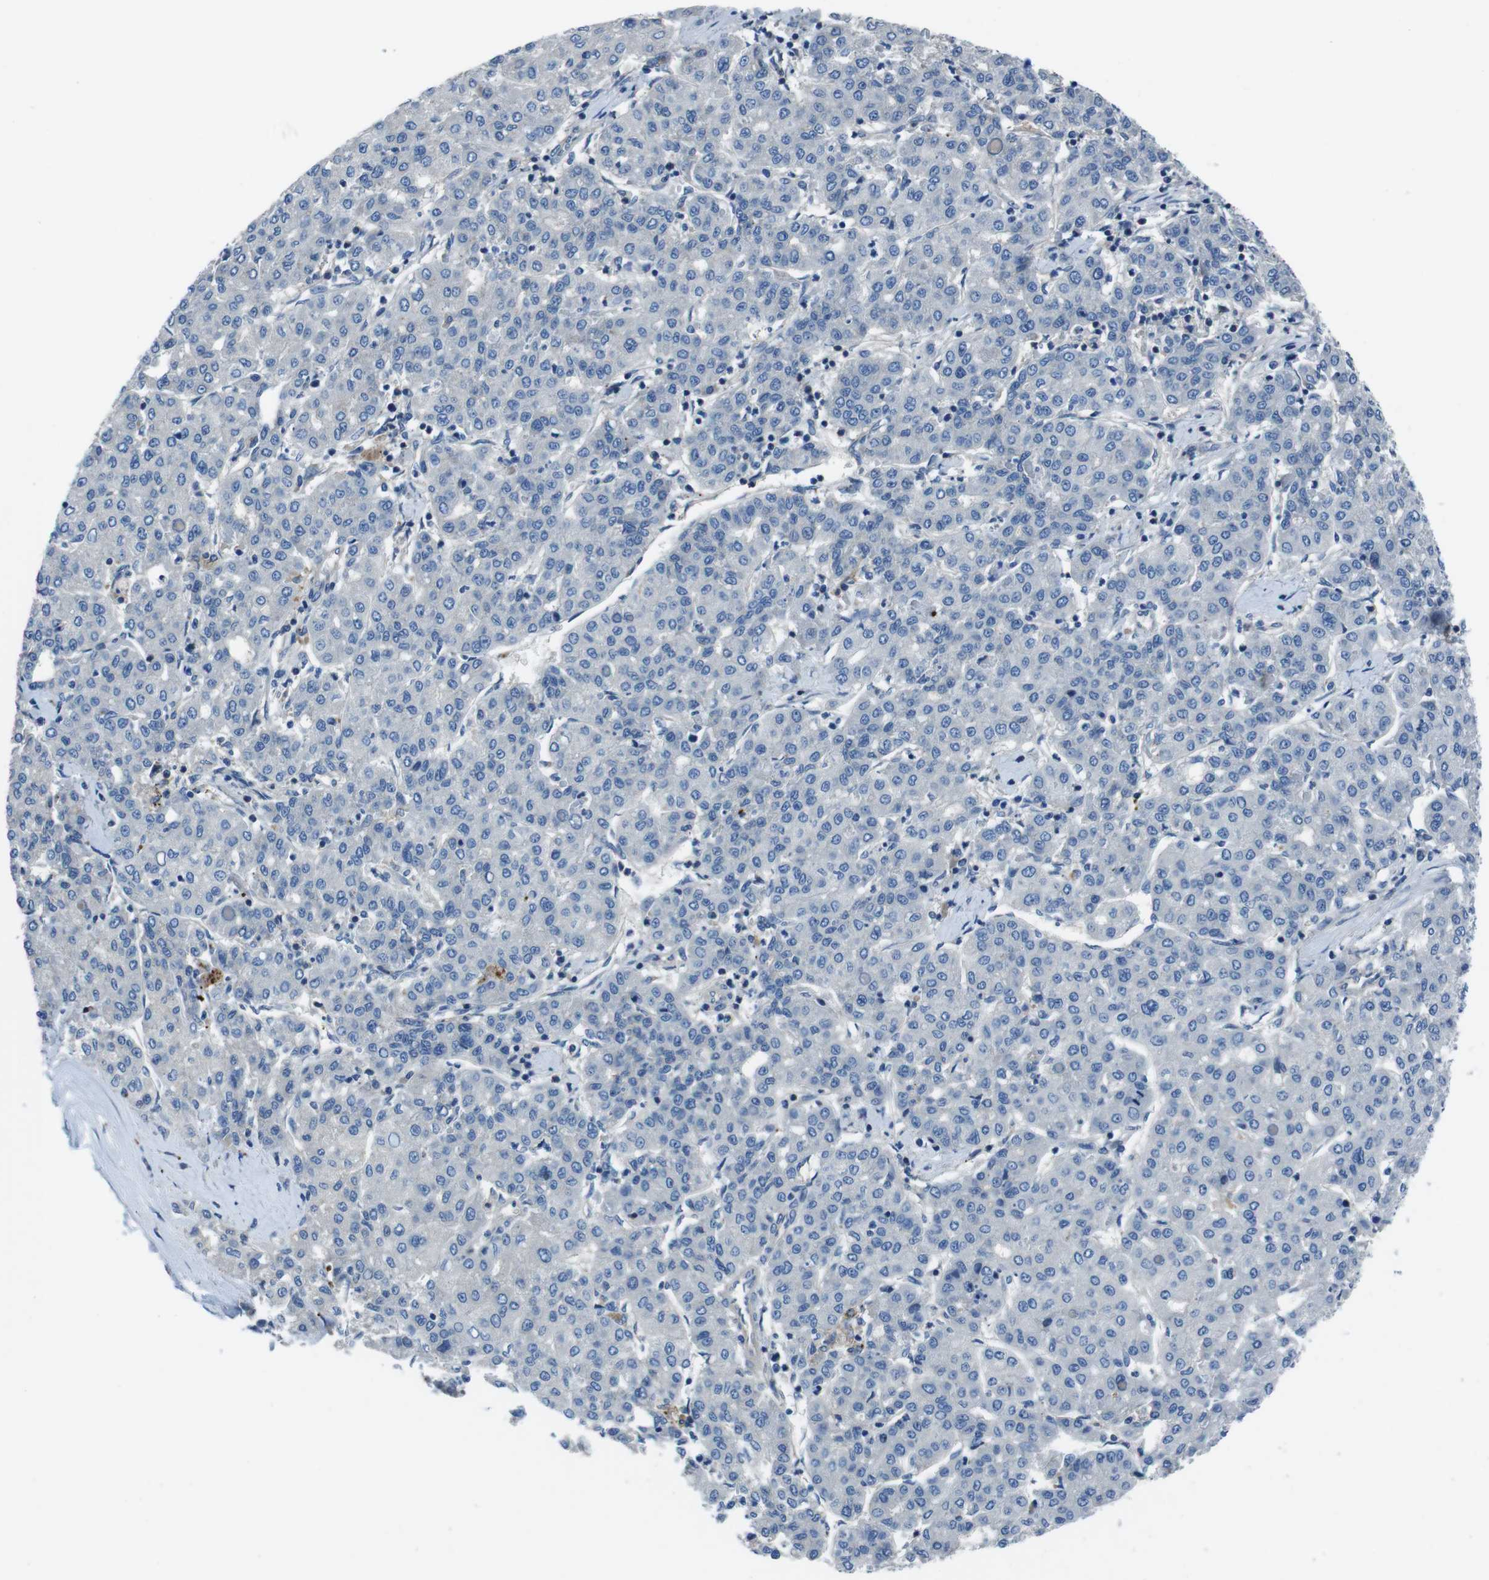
{"staining": {"intensity": "negative", "quantity": "none", "location": "none"}, "tissue": "liver cancer", "cell_type": "Tumor cells", "image_type": "cancer", "snomed": [{"axis": "morphology", "description": "Carcinoma, Hepatocellular, NOS"}, {"axis": "topography", "description": "Liver"}], "caption": "Tumor cells are negative for protein expression in human hepatocellular carcinoma (liver). (DAB immunohistochemistry with hematoxylin counter stain).", "gene": "TULP3", "patient": {"sex": "male", "age": 65}}